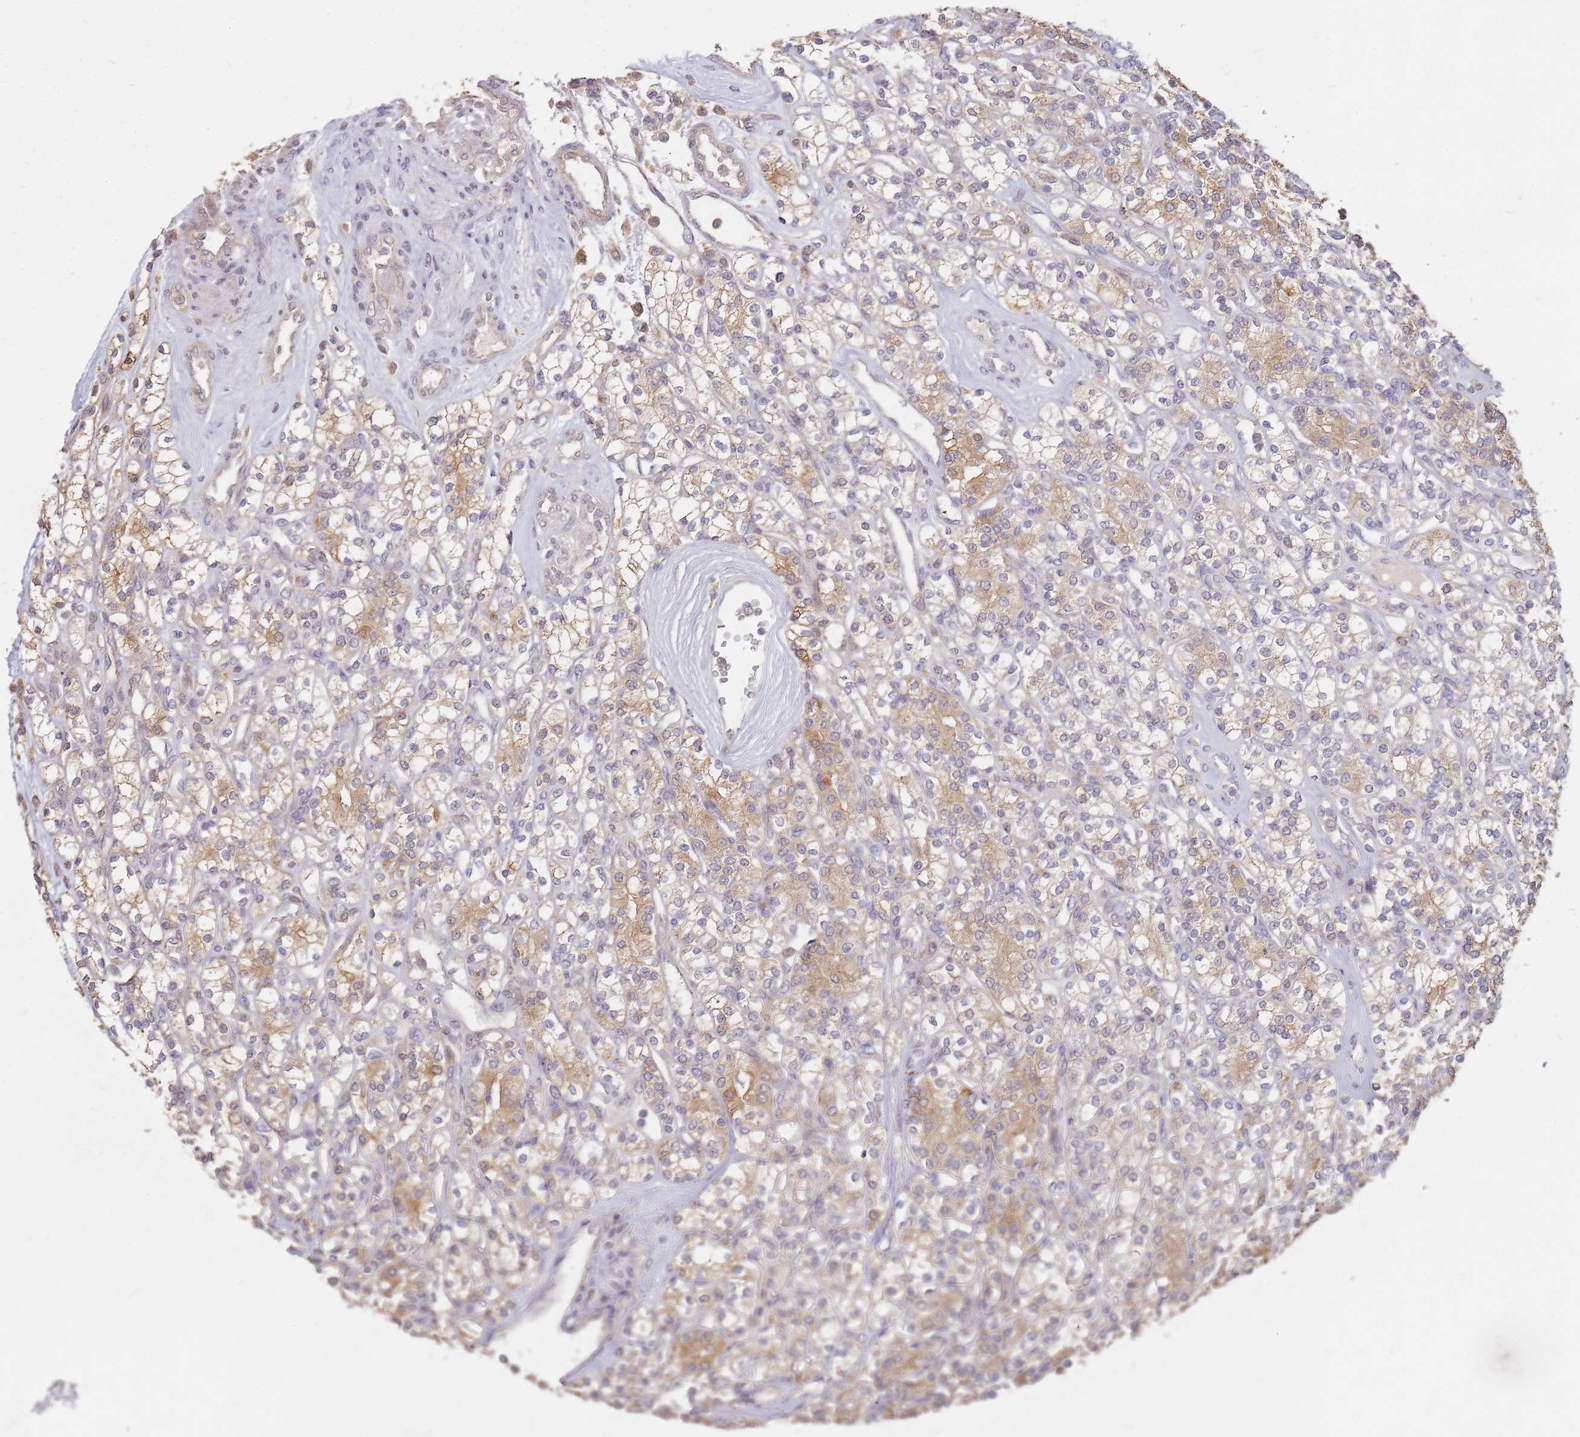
{"staining": {"intensity": "moderate", "quantity": "25%-75%", "location": "cytoplasmic/membranous"}, "tissue": "renal cancer", "cell_type": "Tumor cells", "image_type": "cancer", "snomed": [{"axis": "morphology", "description": "Adenocarcinoma, NOS"}, {"axis": "topography", "description": "Kidney"}], "caption": "Moderate cytoplasmic/membranous protein positivity is present in about 25%-75% of tumor cells in renal cancer.", "gene": "MPEG1", "patient": {"sex": "male", "age": 77}}